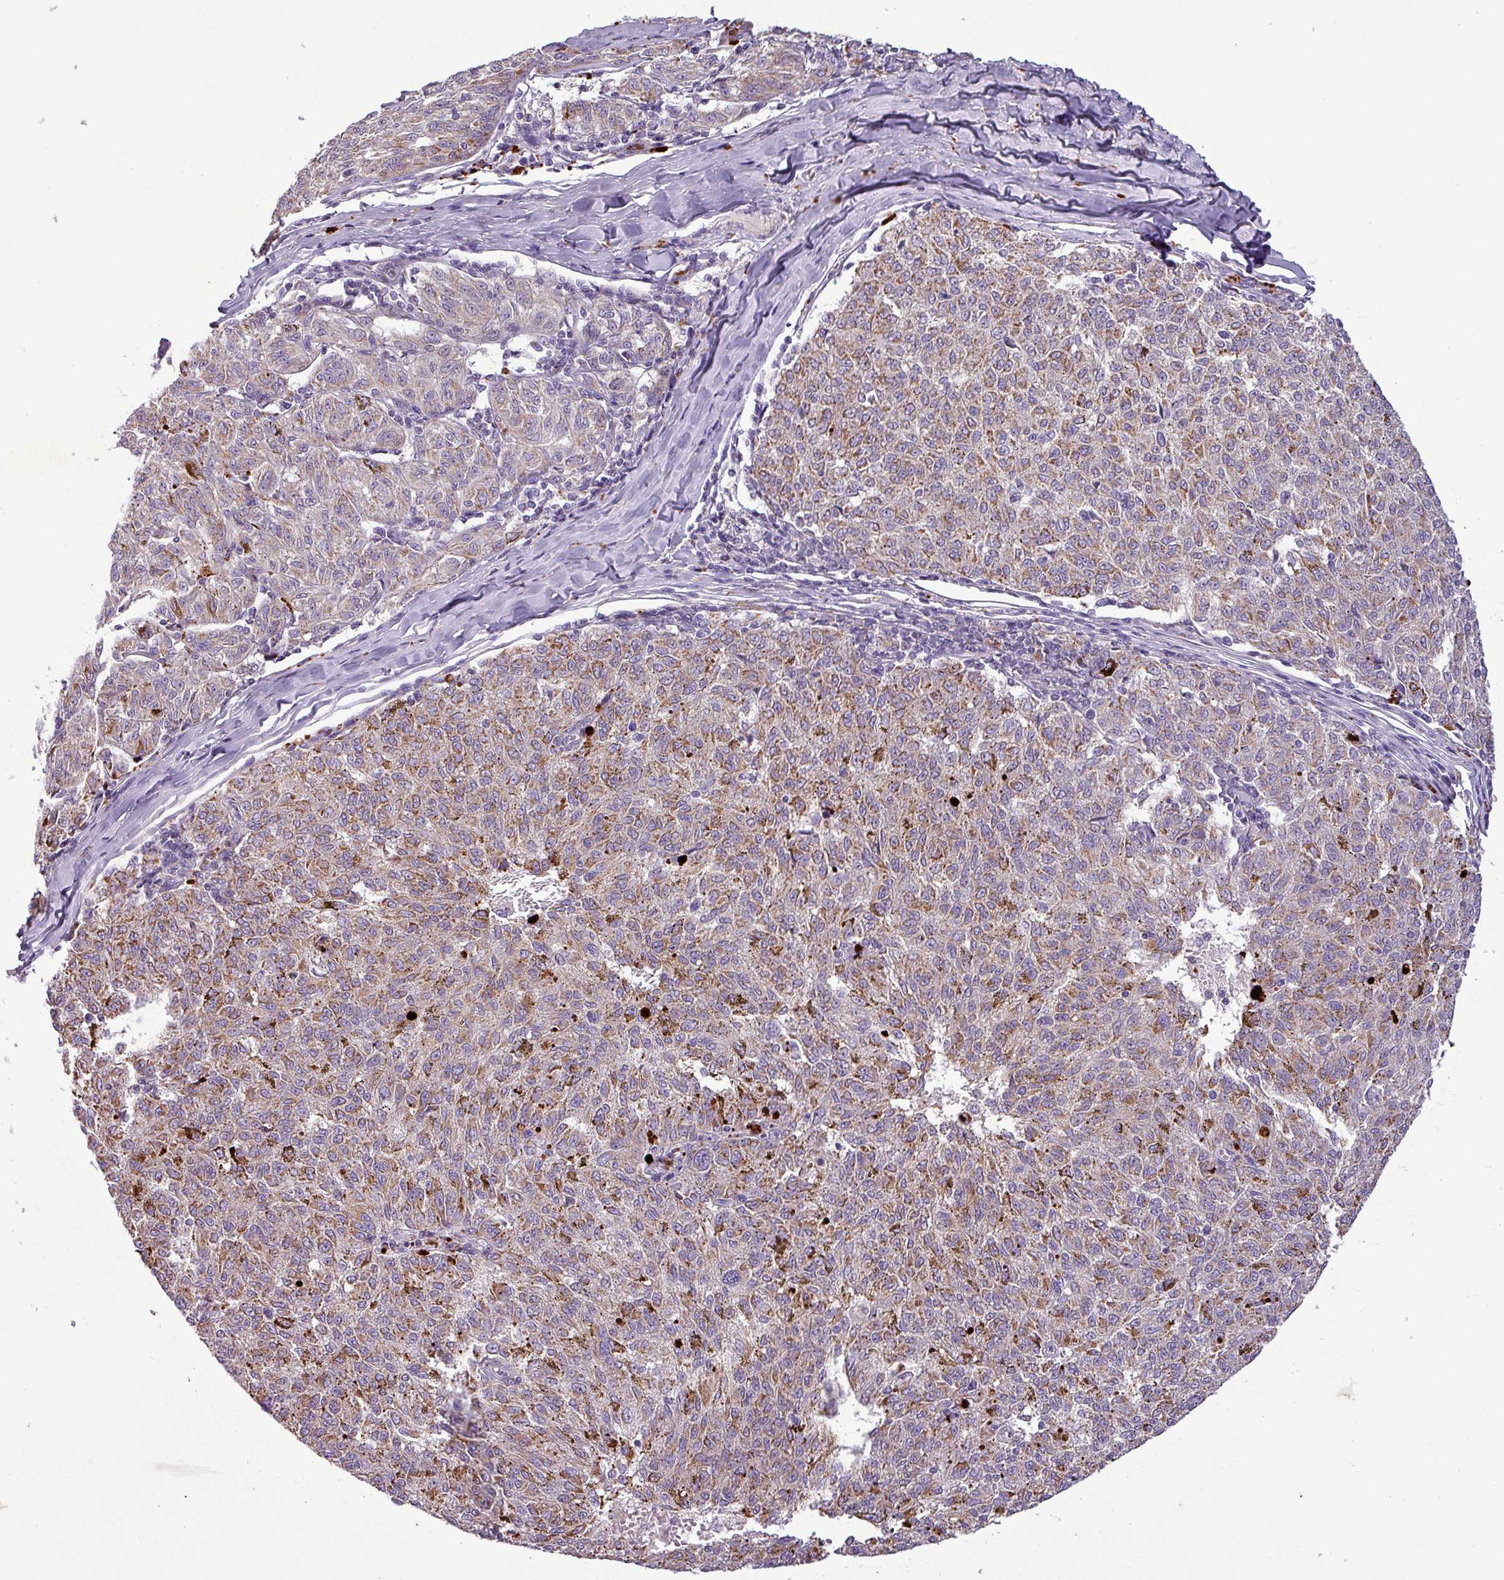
{"staining": {"intensity": "moderate", "quantity": "25%-75%", "location": "cytoplasmic/membranous"}, "tissue": "melanoma", "cell_type": "Tumor cells", "image_type": "cancer", "snomed": [{"axis": "morphology", "description": "Malignant melanoma, NOS"}, {"axis": "topography", "description": "Skin"}], "caption": "Malignant melanoma tissue displays moderate cytoplasmic/membranous staining in approximately 25%-75% of tumor cells", "gene": "PNMA6A", "patient": {"sex": "female", "age": 72}}